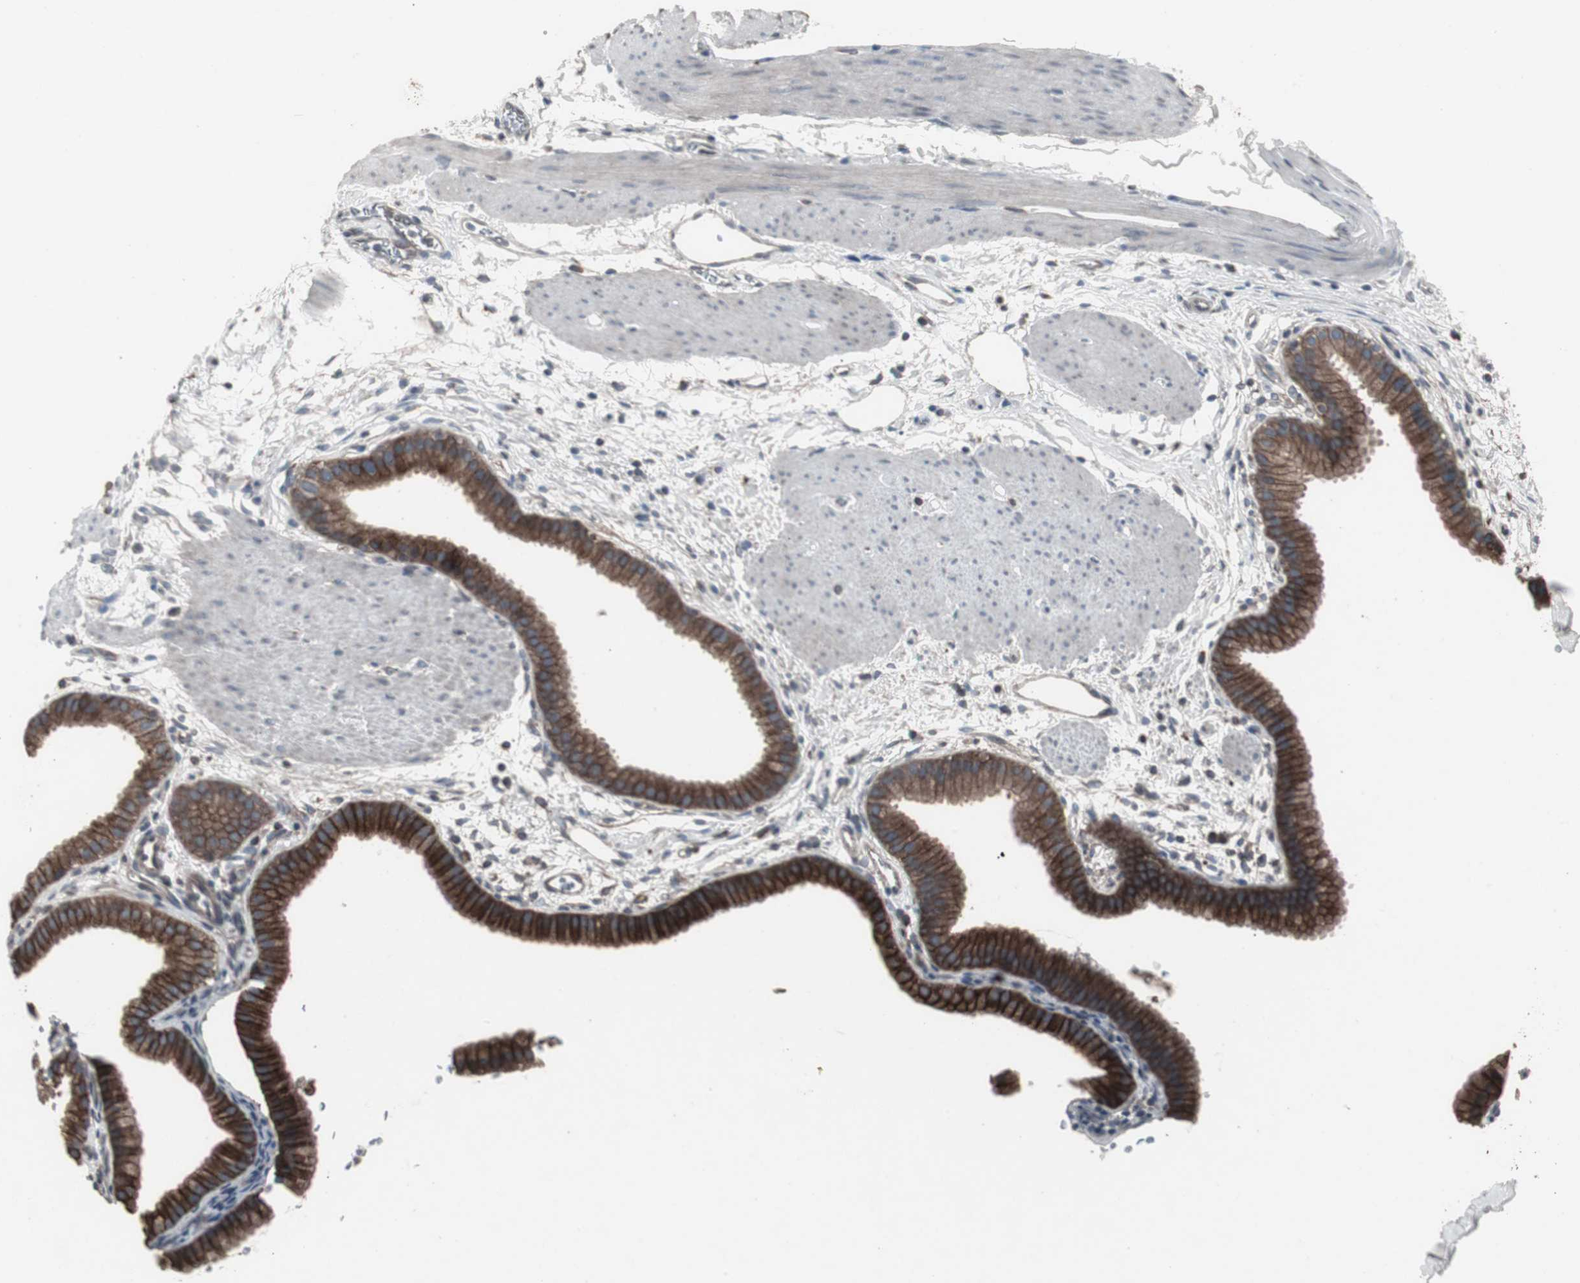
{"staining": {"intensity": "strong", "quantity": ">75%", "location": "cytoplasmic/membranous"}, "tissue": "gallbladder", "cell_type": "Glandular cells", "image_type": "normal", "snomed": [{"axis": "morphology", "description": "Normal tissue, NOS"}, {"axis": "topography", "description": "Gallbladder"}], "caption": "A brown stain labels strong cytoplasmic/membranous positivity of a protein in glandular cells of unremarkable gallbladder.", "gene": "SSTR2", "patient": {"sex": "female", "age": 64}}